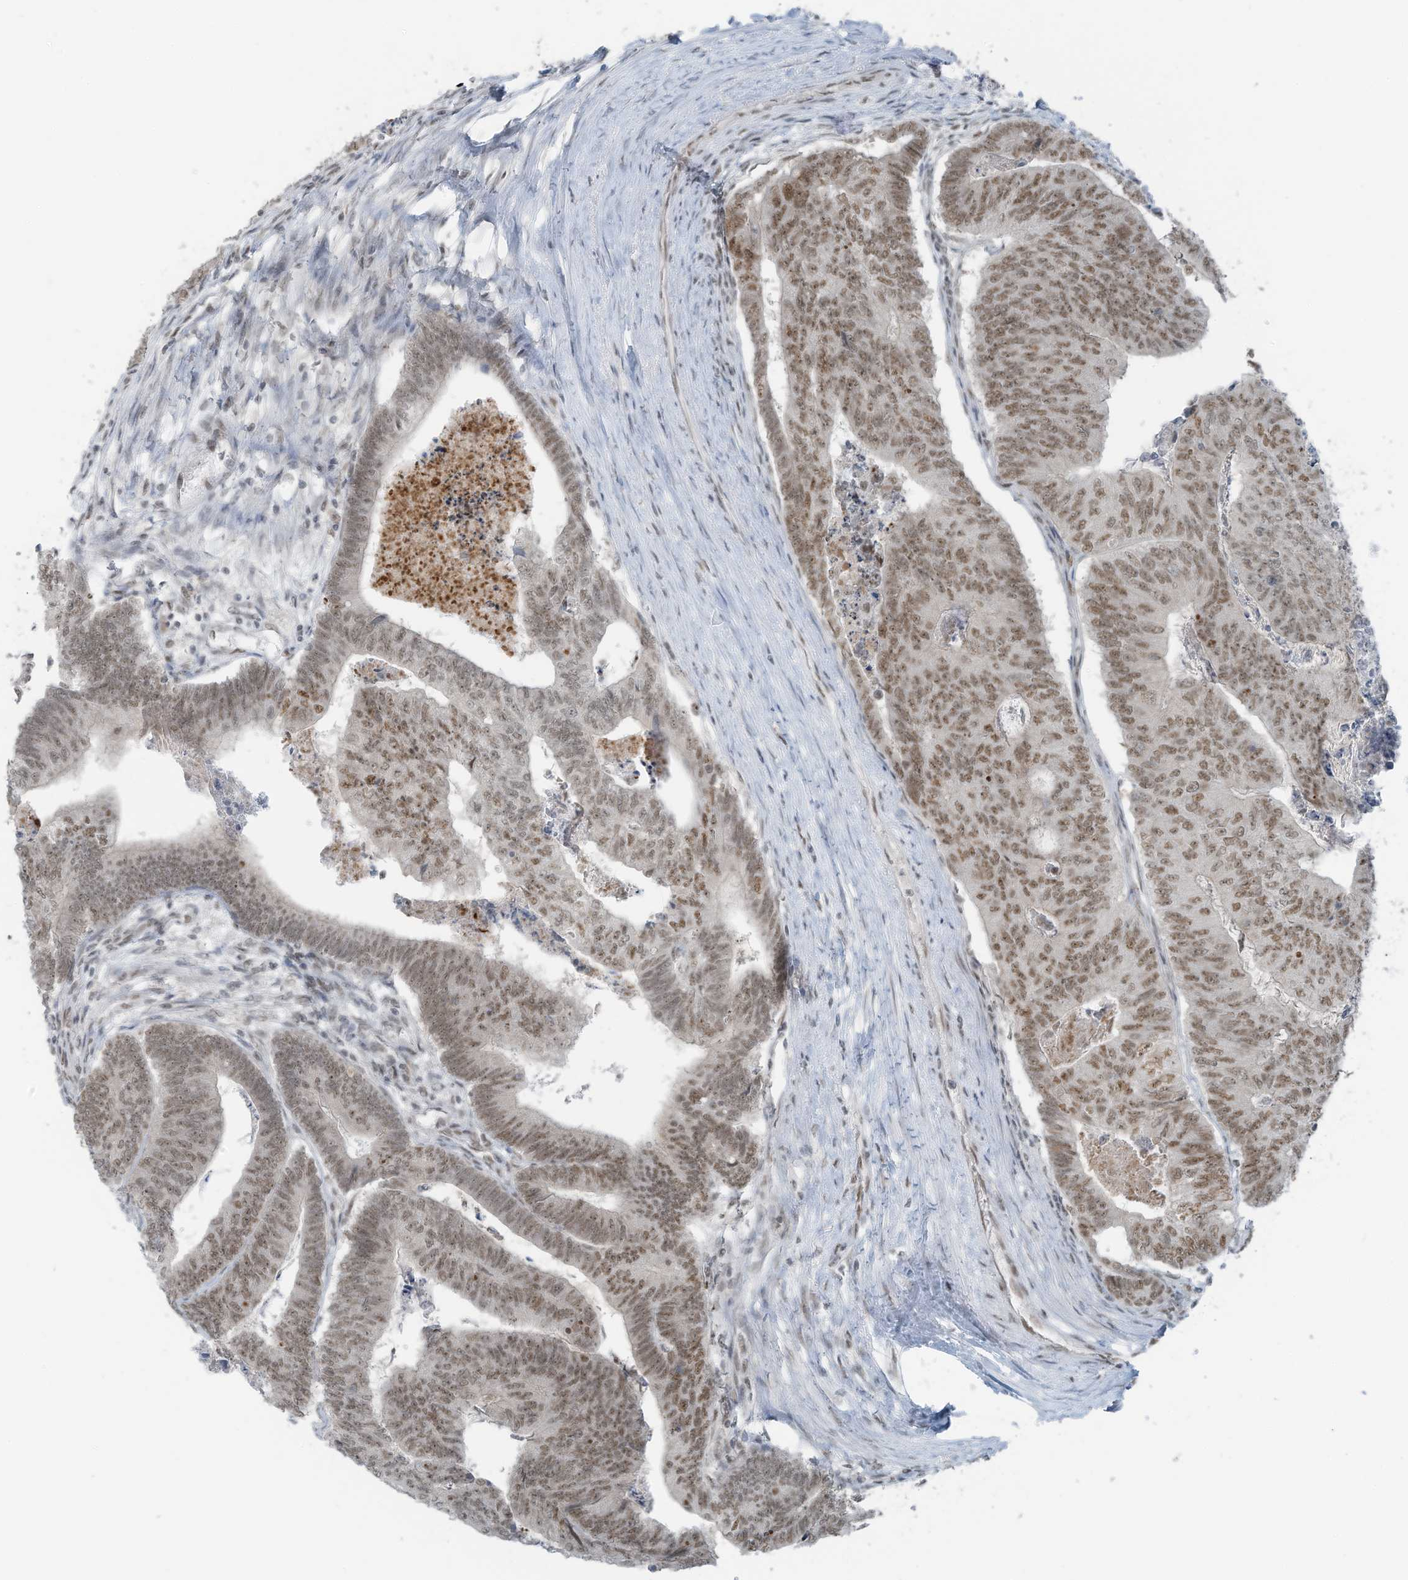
{"staining": {"intensity": "moderate", "quantity": ">75%", "location": "nuclear"}, "tissue": "colorectal cancer", "cell_type": "Tumor cells", "image_type": "cancer", "snomed": [{"axis": "morphology", "description": "Adenocarcinoma, NOS"}, {"axis": "topography", "description": "Colon"}], "caption": "Immunohistochemical staining of human colorectal cancer (adenocarcinoma) displays moderate nuclear protein staining in approximately >75% of tumor cells.", "gene": "WRNIP1", "patient": {"sex": "female", "age": 67}}